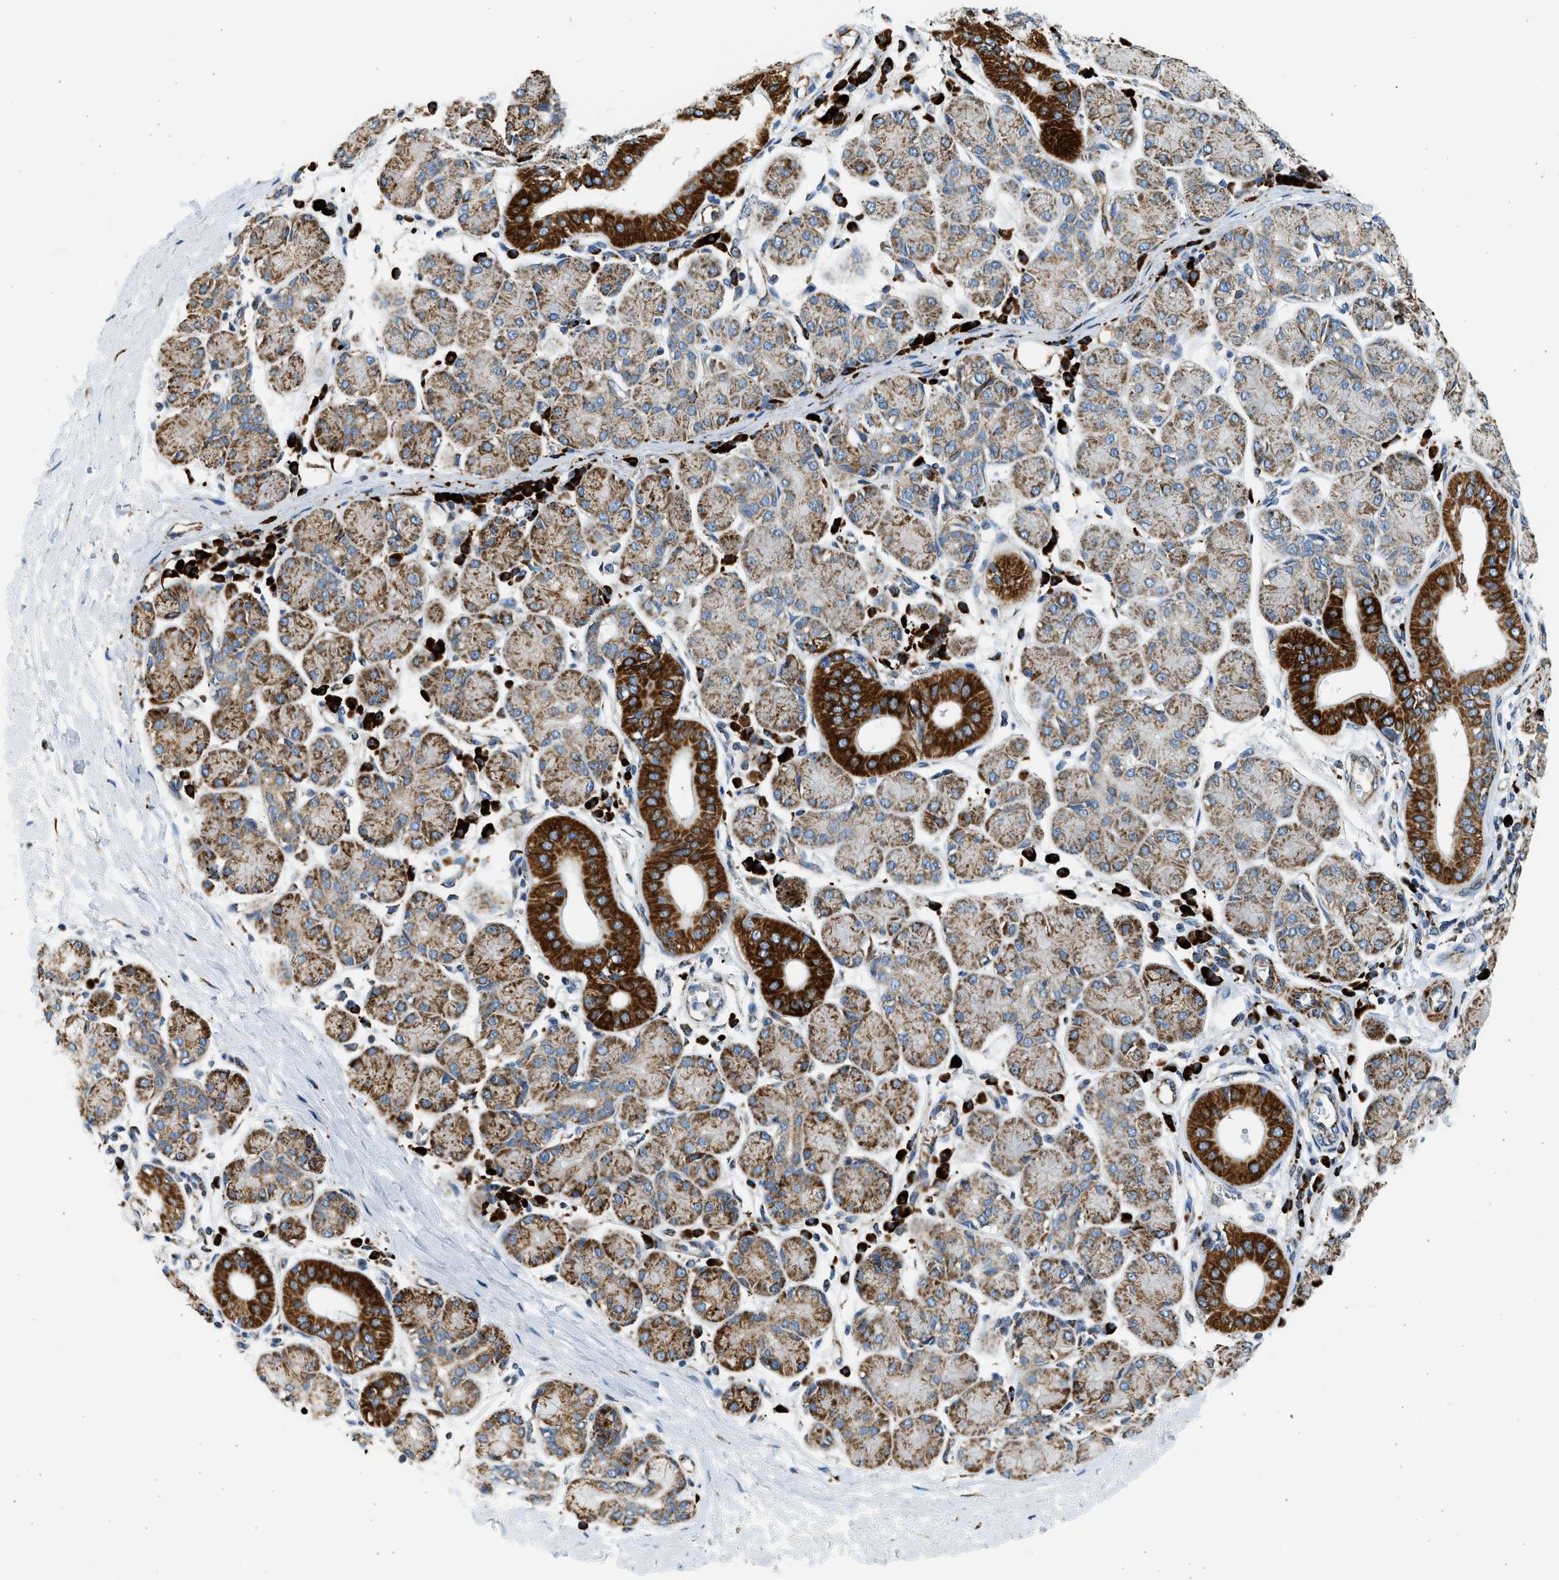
{"staining": {"intensity": "strong", "quantity": ">75%", "location": "cytoplasmic/membranous"}, "tissue": "salivary gland", "cell_type": "Glandular cells", "image_type": "normal", "snomed": [{"axis": "morphology", "description": "Normal tissue, NOS"}, {"axis": "morphology", "description": "Inflammation, NOS"}, {"axis": "topography", "description": "Lymph node"}, {"axis": "topography", "description": "Salivary gland"}], "caption": "IHC staining of normal salivary gland, which reveals high levels of strong cytoplasmic/membranous positivity in about >75% of glandular cells indicating strong cytoplasmic/membranous protein staining. The staining was performed using DAB (3,3'-diaminobenzidine) (brown) for protein detection and nuclei were counterstained in hematoxylin (blue).", "gene": "KCNMB3", "patient": {"sex": "male", "age": 3}}